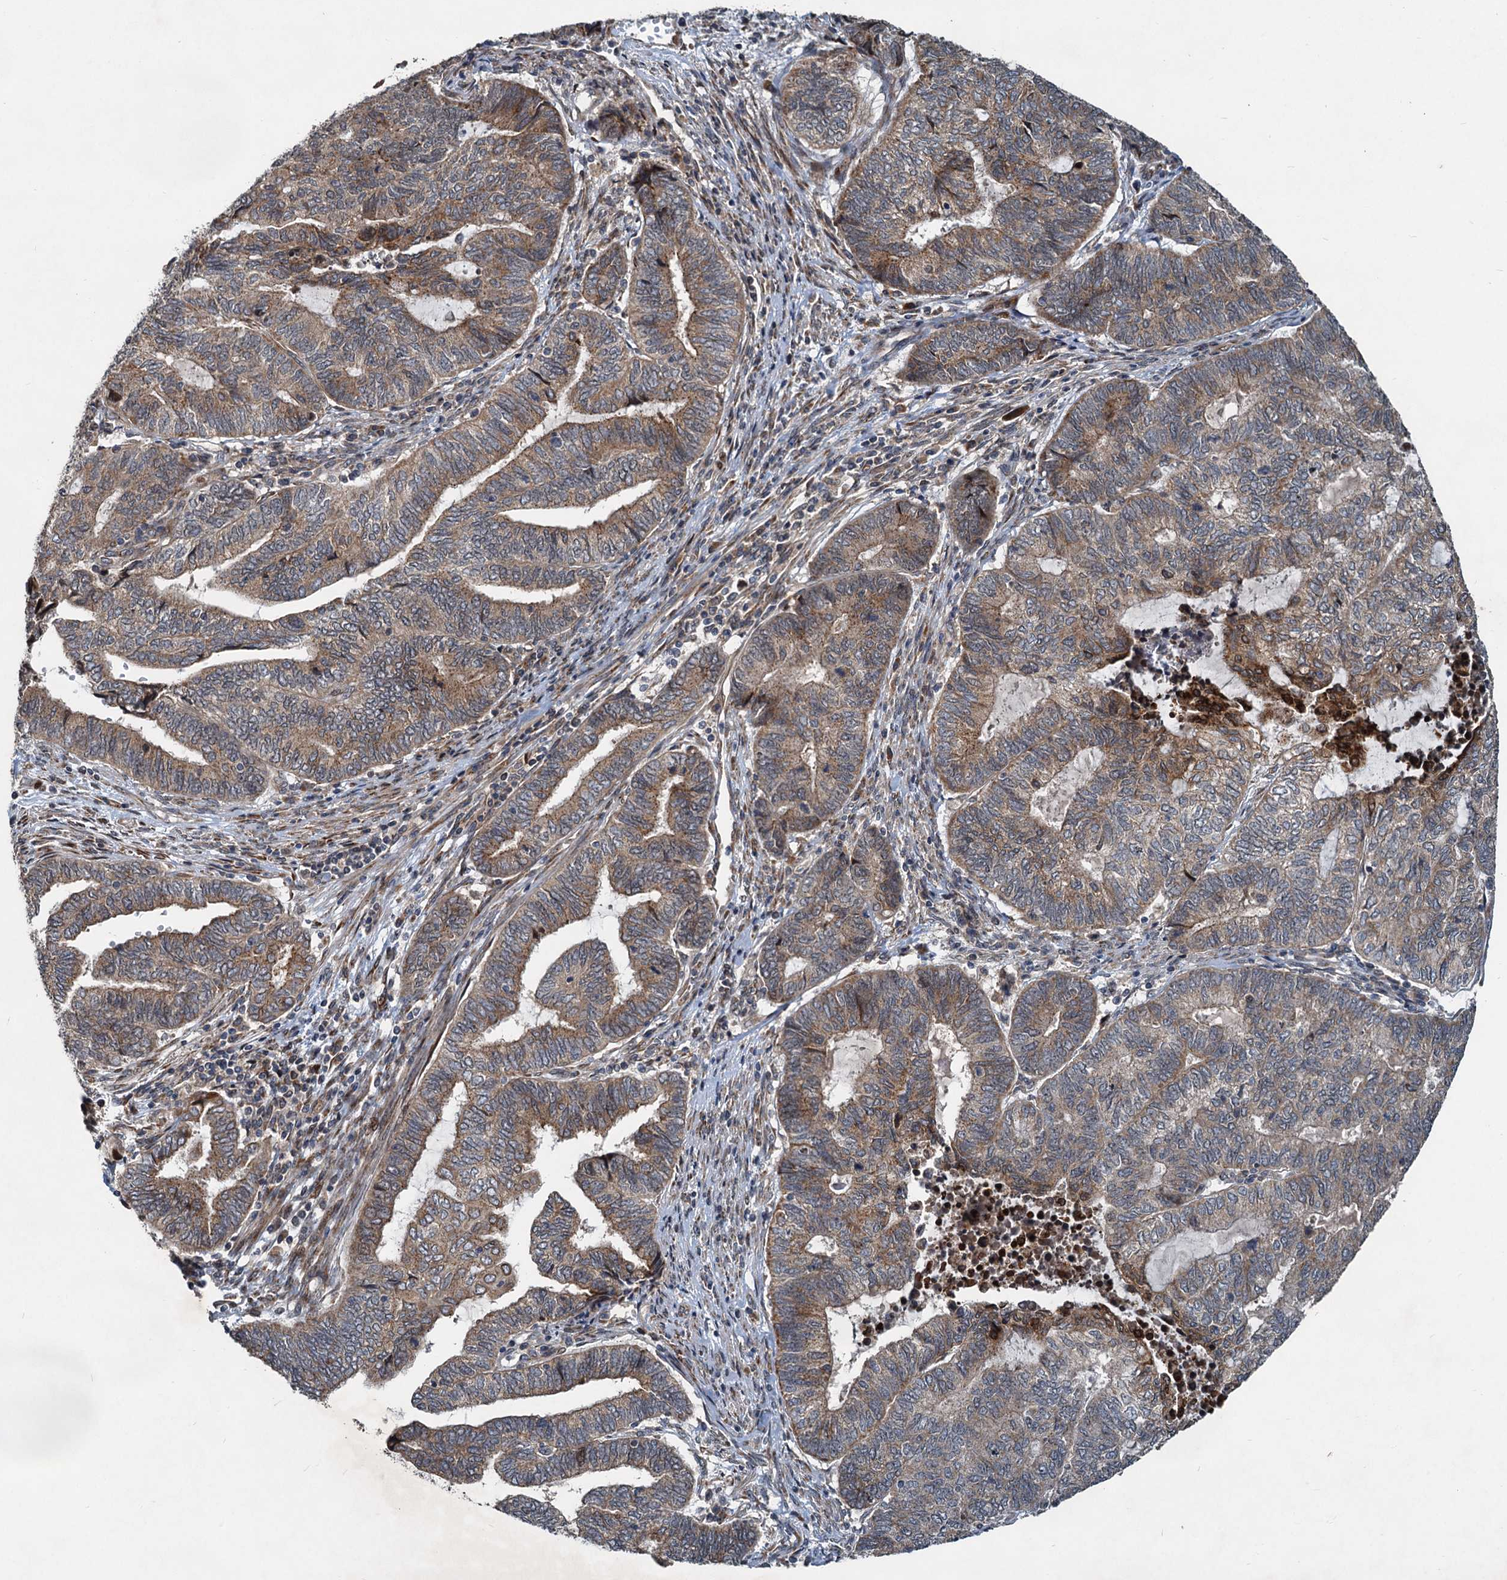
{"staining": {"intensity": "moderate", "quantity": ">75%", "location": "cytoplasmic/membranous"}, "tissue": "endometrial cancer", "cell_type": "Tumor cells", "image_type": "cancer", "snomed": [{"axis": "morphology", "description": "Adenocarcinoma, NOS"}, {"axis": "topography", "description": "Uterus"}, {"axis": "topography", "description": "Endometrium"}], "caption": "Endometrial cancer (adenocarcinoma) stained with DAB (3,3'-diaminobenzidine) immunohistochemistry exhibits medium levels of moderate cytoplasmic/membranous staining in approximately >75% of tumor cells.", "gene": "CEP68", "patient": {"sex": "female", "age": 70}}